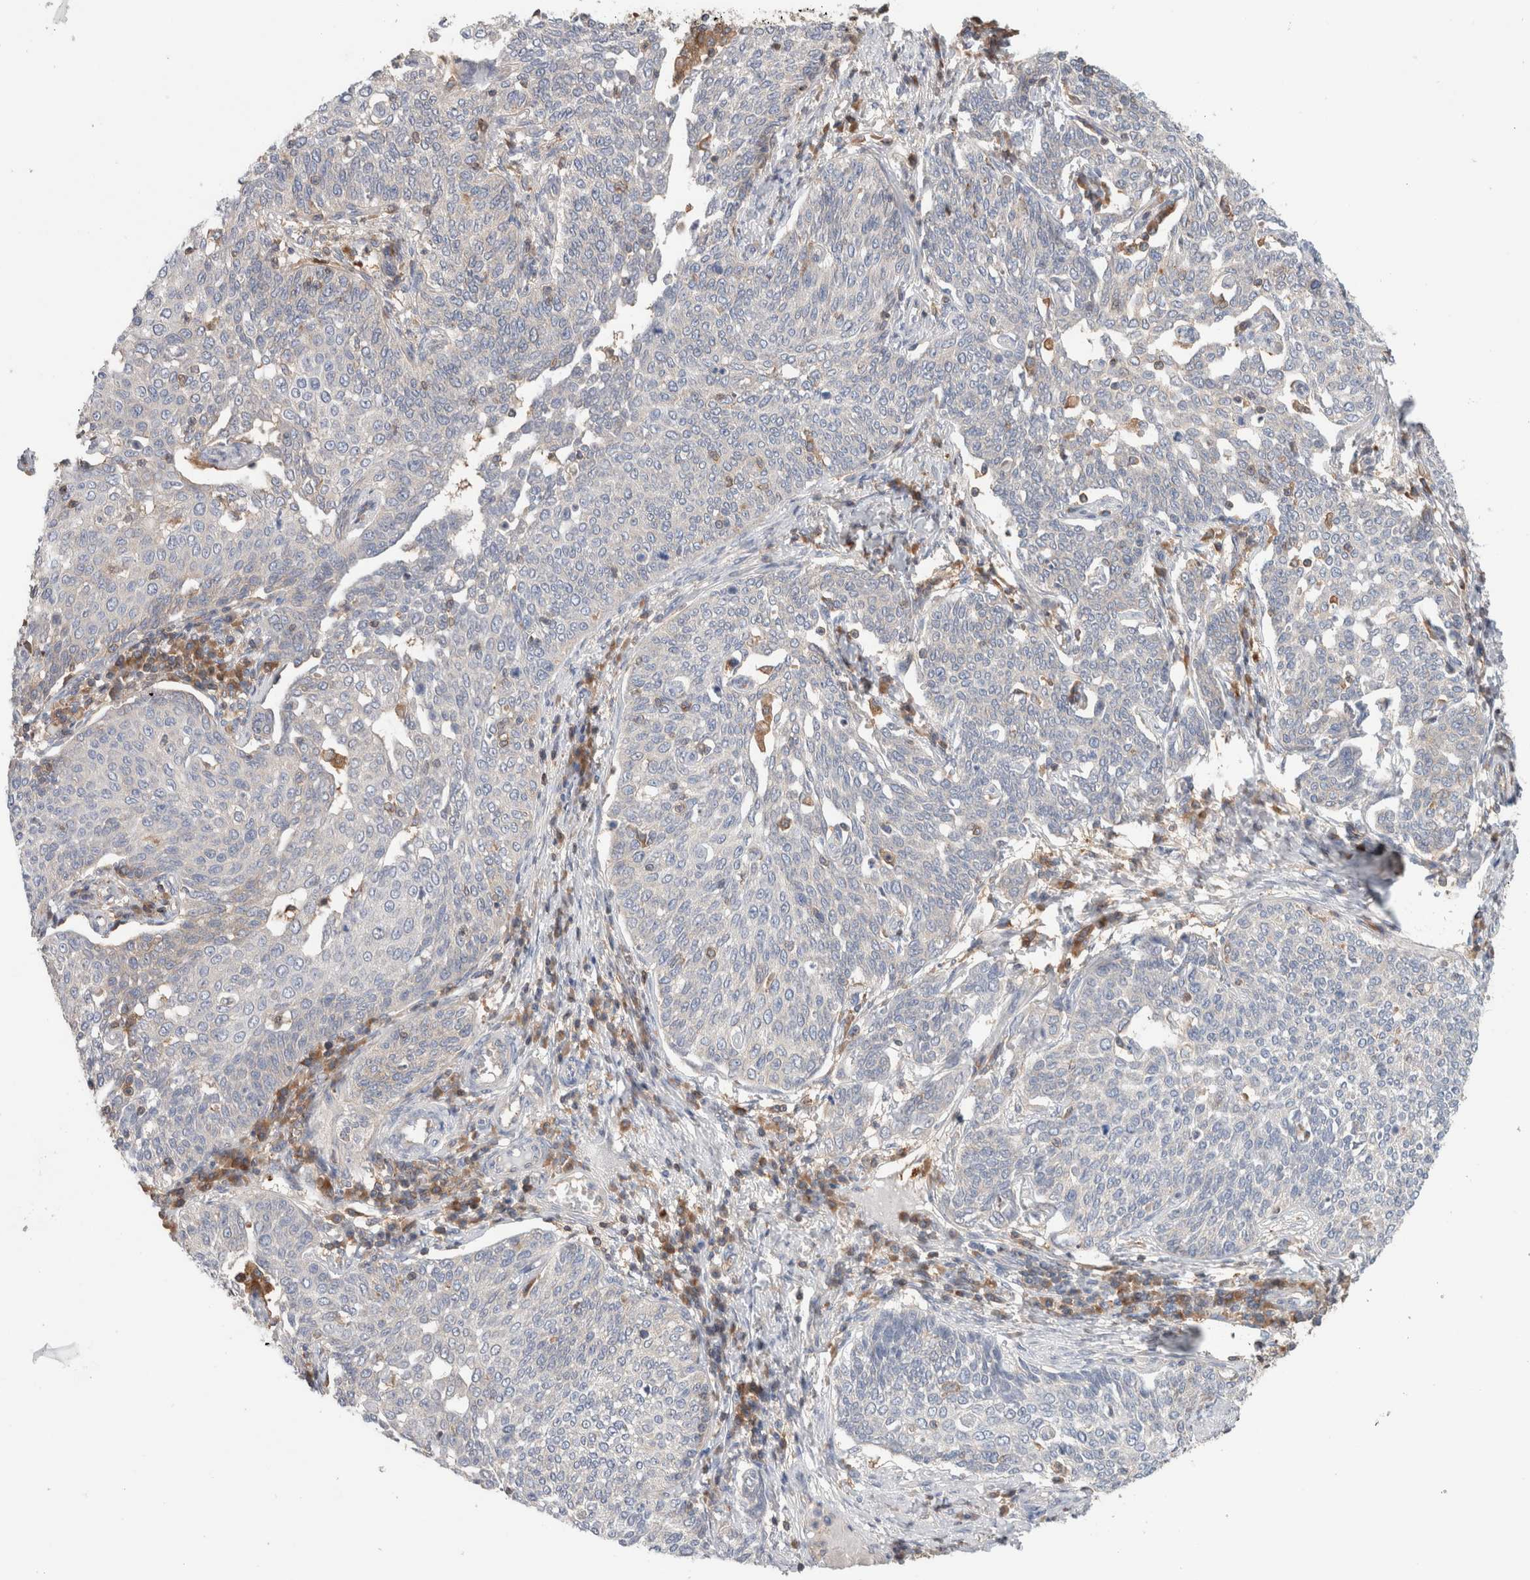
{"staining": {"intensity": "negative", "quantity": "none", "location": "none"}, "tissue": "cervical cancer", "cell_type": "Tumor cells", "image_type": "cancer", "snomed": [{"axis": "morphology", "description": "Squamous cell carcinoma, NOS"}, {"axis": "topography", "description": "Cervix"}], "caption": "This is a image of immunohistochemistry staining of squamous cell carcinoma (cervical), which shows no staining in tumor cells.", "gene": "KLHL14", "patient": {"sex": "female", "age": 34}}